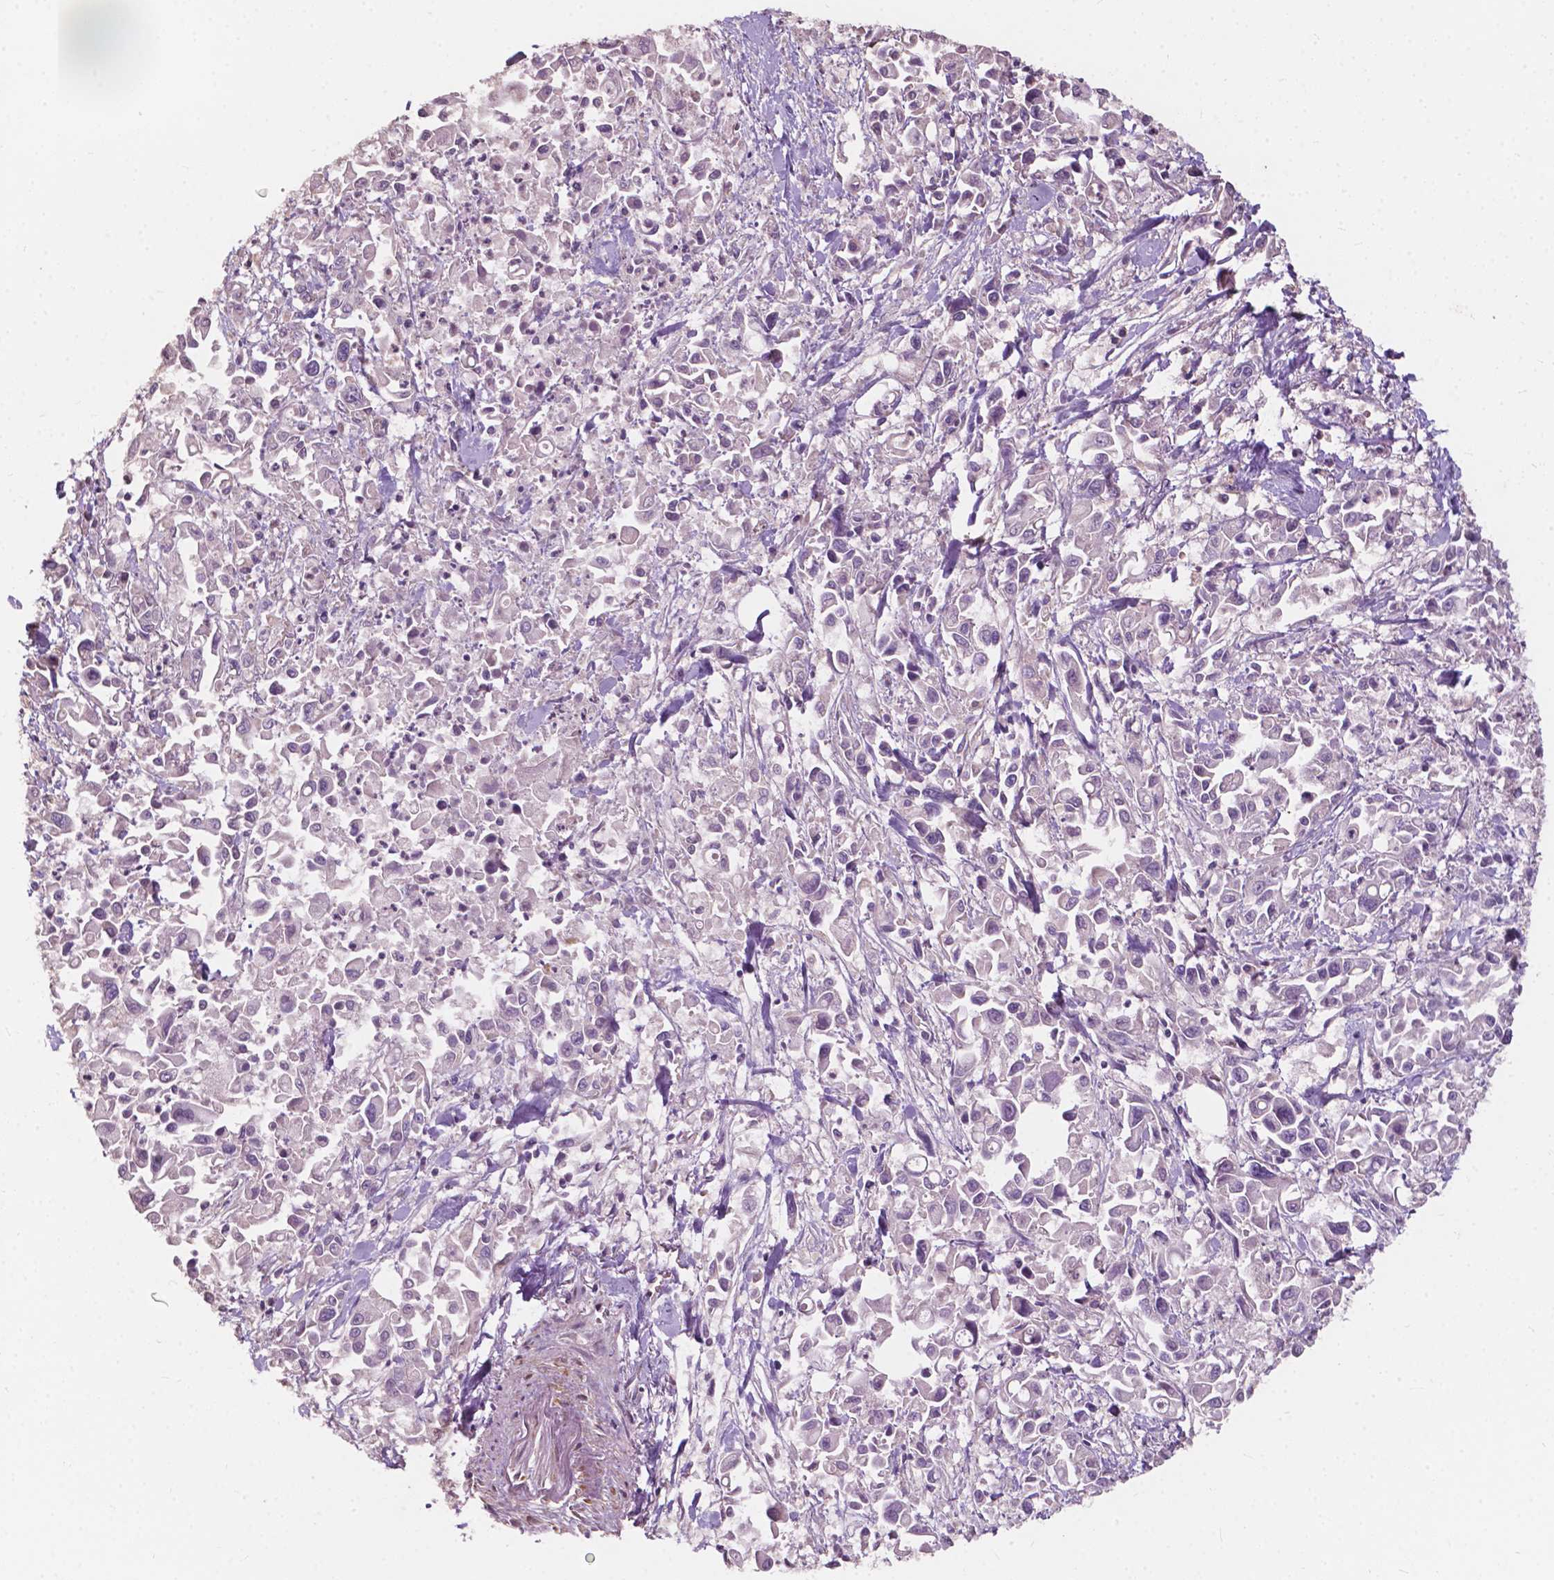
{"staining": {"intensity": "negative", "quantity": "none", "location": "none"}, "tissue": "pancreatic cancer", "cell_type": "Tumor cells", "image_type": "cancer", "snomed": [{"axis": "morphology", "description": "Adenocarcinoma, NOS"}, {"axis": "topography", "description": "Pancreas"}], "caption": "This photomicrograph is of adenocarcinoma (pancreatic) stained with immunohistochemistry (IHC) to label a protein in brown with the nuclei are counter-stained blue. There is no positivity in tumor cells.", "gene": "NDUFA10", "patient": {"sex": "female", "age": 83}}